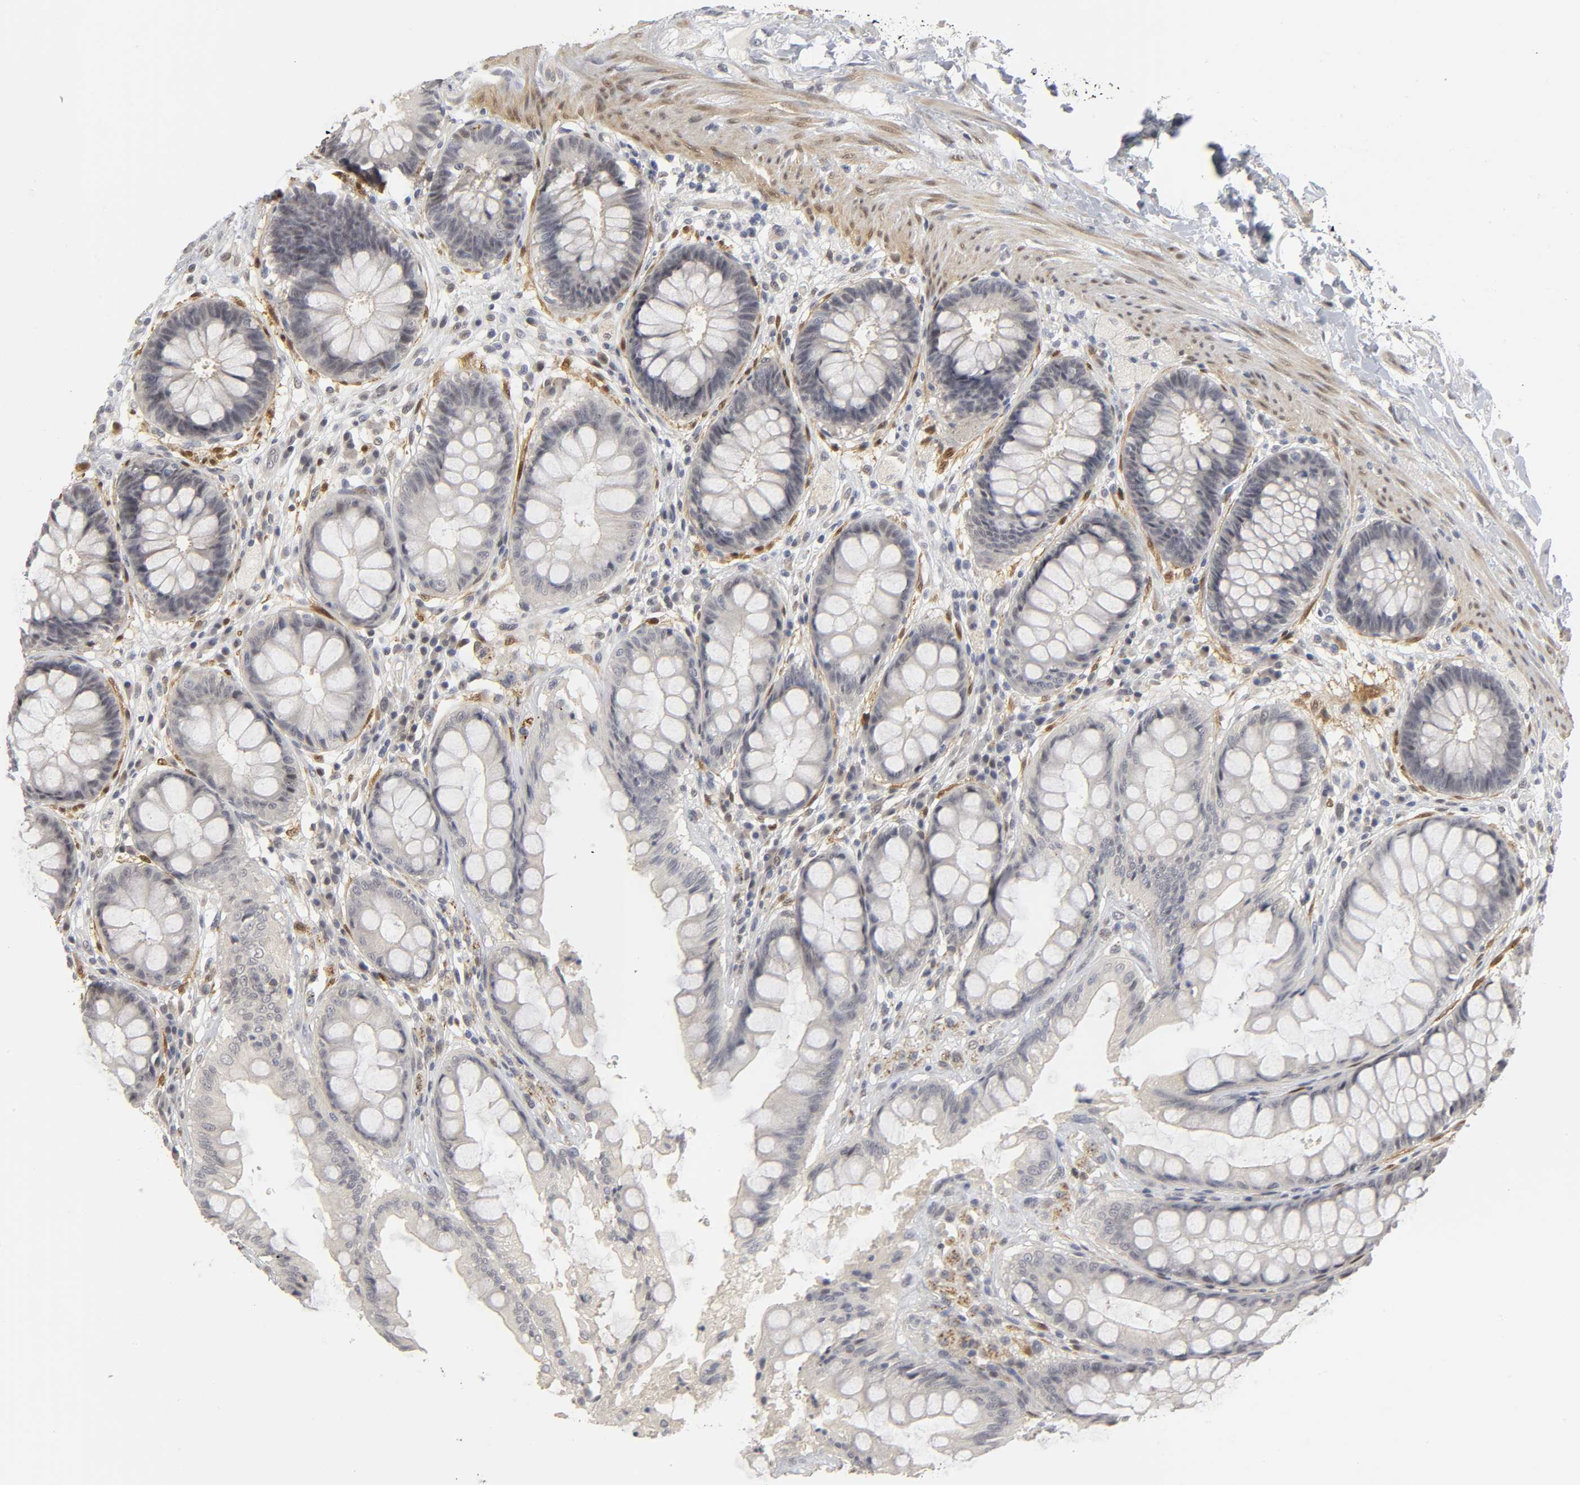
{"staining": {"intensity": "weak", "quantity": "25%-75%", "location": "cytoplasmic/membranous,nuclear"}, "tissue": "rectum", "cell_type": "Glandular cells", "image_type": "normal", "snomed": [{"axis": "morphology", "description": "Normal tissue, NOS"}, {"axis": "topography", "description": "Rectum"}], "caption": "High-magnification brightfield microscopy of benign rectum stained with DAB (brown) and counterstained with hematoxylin (blue). glandular cells exhibit weak cytoplasmic/membranous,nuclear staining is appreciated in approximately25%-75% of cells. (Brightfield microscopy of DAB IHC at high magnification).", "gene": "PDLIM3", "patient": {"sex": "female", "age": 46}}